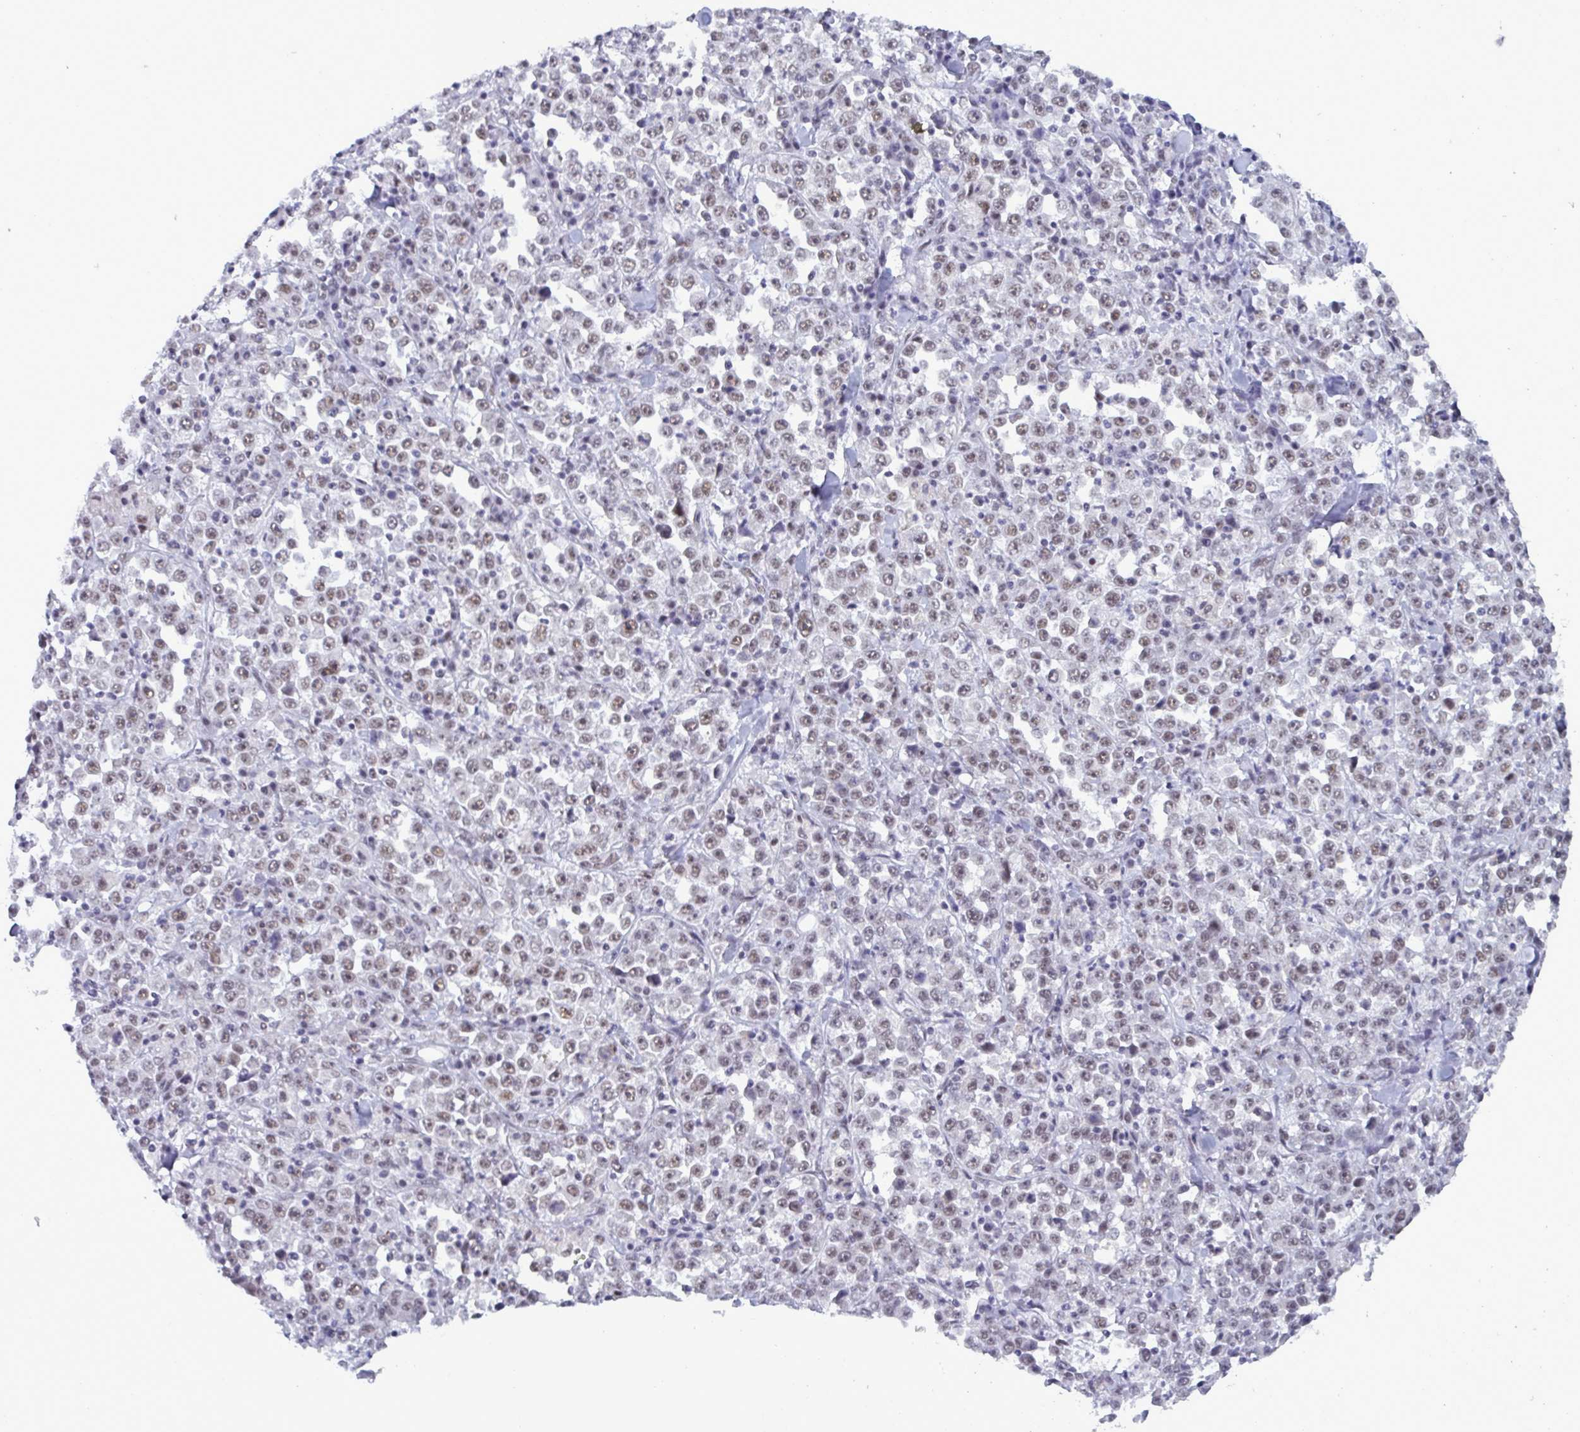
{"staining": {"intensity": "weak", "quantity": ">75%", "location": "nuclear"}, "tissue": "stomach cancer", "cell_type": "Tumor cells", "image_type": "cancer", "snomed": [{"axis": "morphology", "description": "Normal tissue, NOS"}, {"axis": "morphology", "description": "Adenocarcinoma, NOS"}, {"axis": "topography", "description": "Stomach, upper"}, {"axis": "topography", "description": "Stomach"}], "caption": "A low amount of weak nuclear expression is identified in about >75% of tumor cells in stomach adenocarcinoma tissue.", "gene": "PPP1R10", "patient": {"sex": "male", "age": 59}}